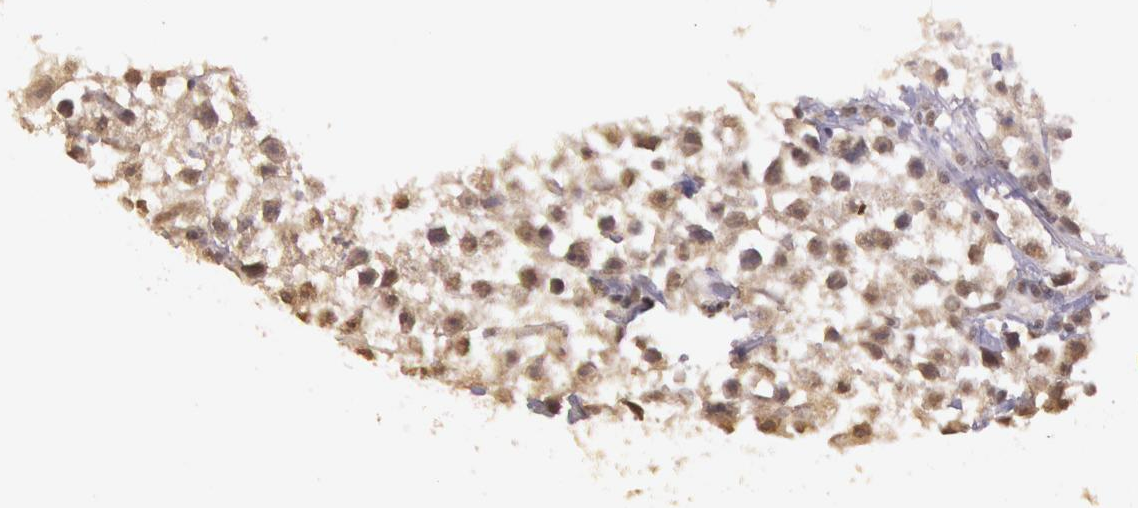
{"staining": {"intensity": "weak", "quantity": ">75%", "location": "cytoplasmic/membranous"}, "tissue": "testis cancer", "cell_type": "Tumor cells", "image_type": "cancer", "snomed": [{"axis": "morphology", "description": "Seminoma, NOS"}, {"axis": "topography", "description": "Testis"}], "caption": "Immunohistochemical staining of human testis seminoma reveals low levels of weak cytoplasmic/membranous staining in approximately >75% of tumor cells. Using DAB (3,3'-diaminobenzidine) (brown) and hematoxylin (blue) stains, captured at high magnification using brightfield microscopy.", "gene": "RTL10", "patient": {"sex": "male", "age": 35}}